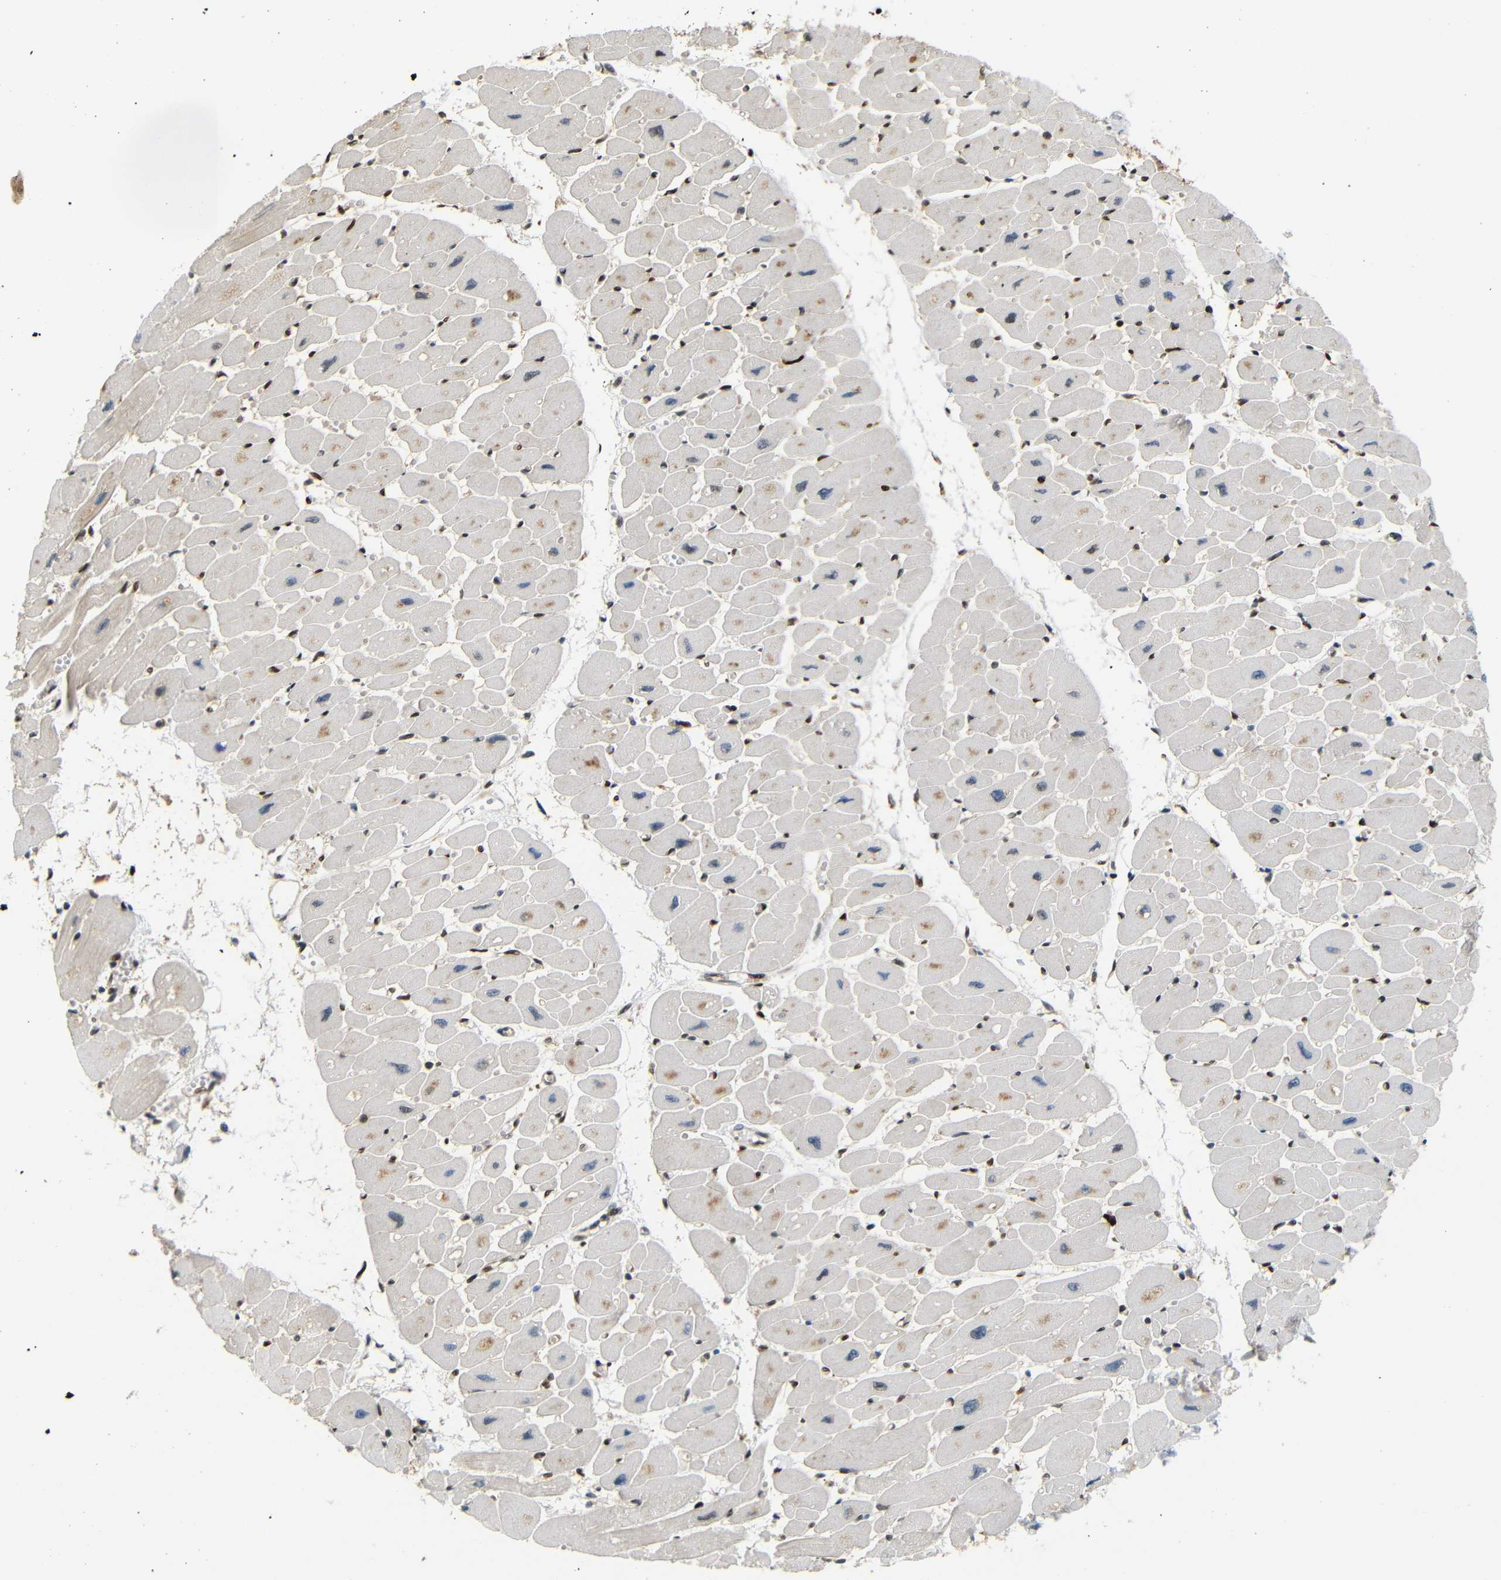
{"staining": {"intensity": "moderate", "quantity": "<25%", "location": "cytoplasmic/membranous"}, "tissue": "heart muscle", "cell_type": "Cardiomyocytes", "image_type": "normal", "snomed": [{"axis": "morphology", "description": "Normal tissue, NOS"}, {"axis": "topography", "description": "Heart"}], "caption": "Immunohistochemistry photomicrograph of benign heart muscle: human heart muscle stained using immunohistochemistry reveals low levels of moderate protein expression localized specifically in the cytoplasmic/membranous of cardiomyocytes, appearing as a cytoplasmic/membranous brown color.", "gene": "SPCS2", "patient": {"sex": "female", "age": 54}}